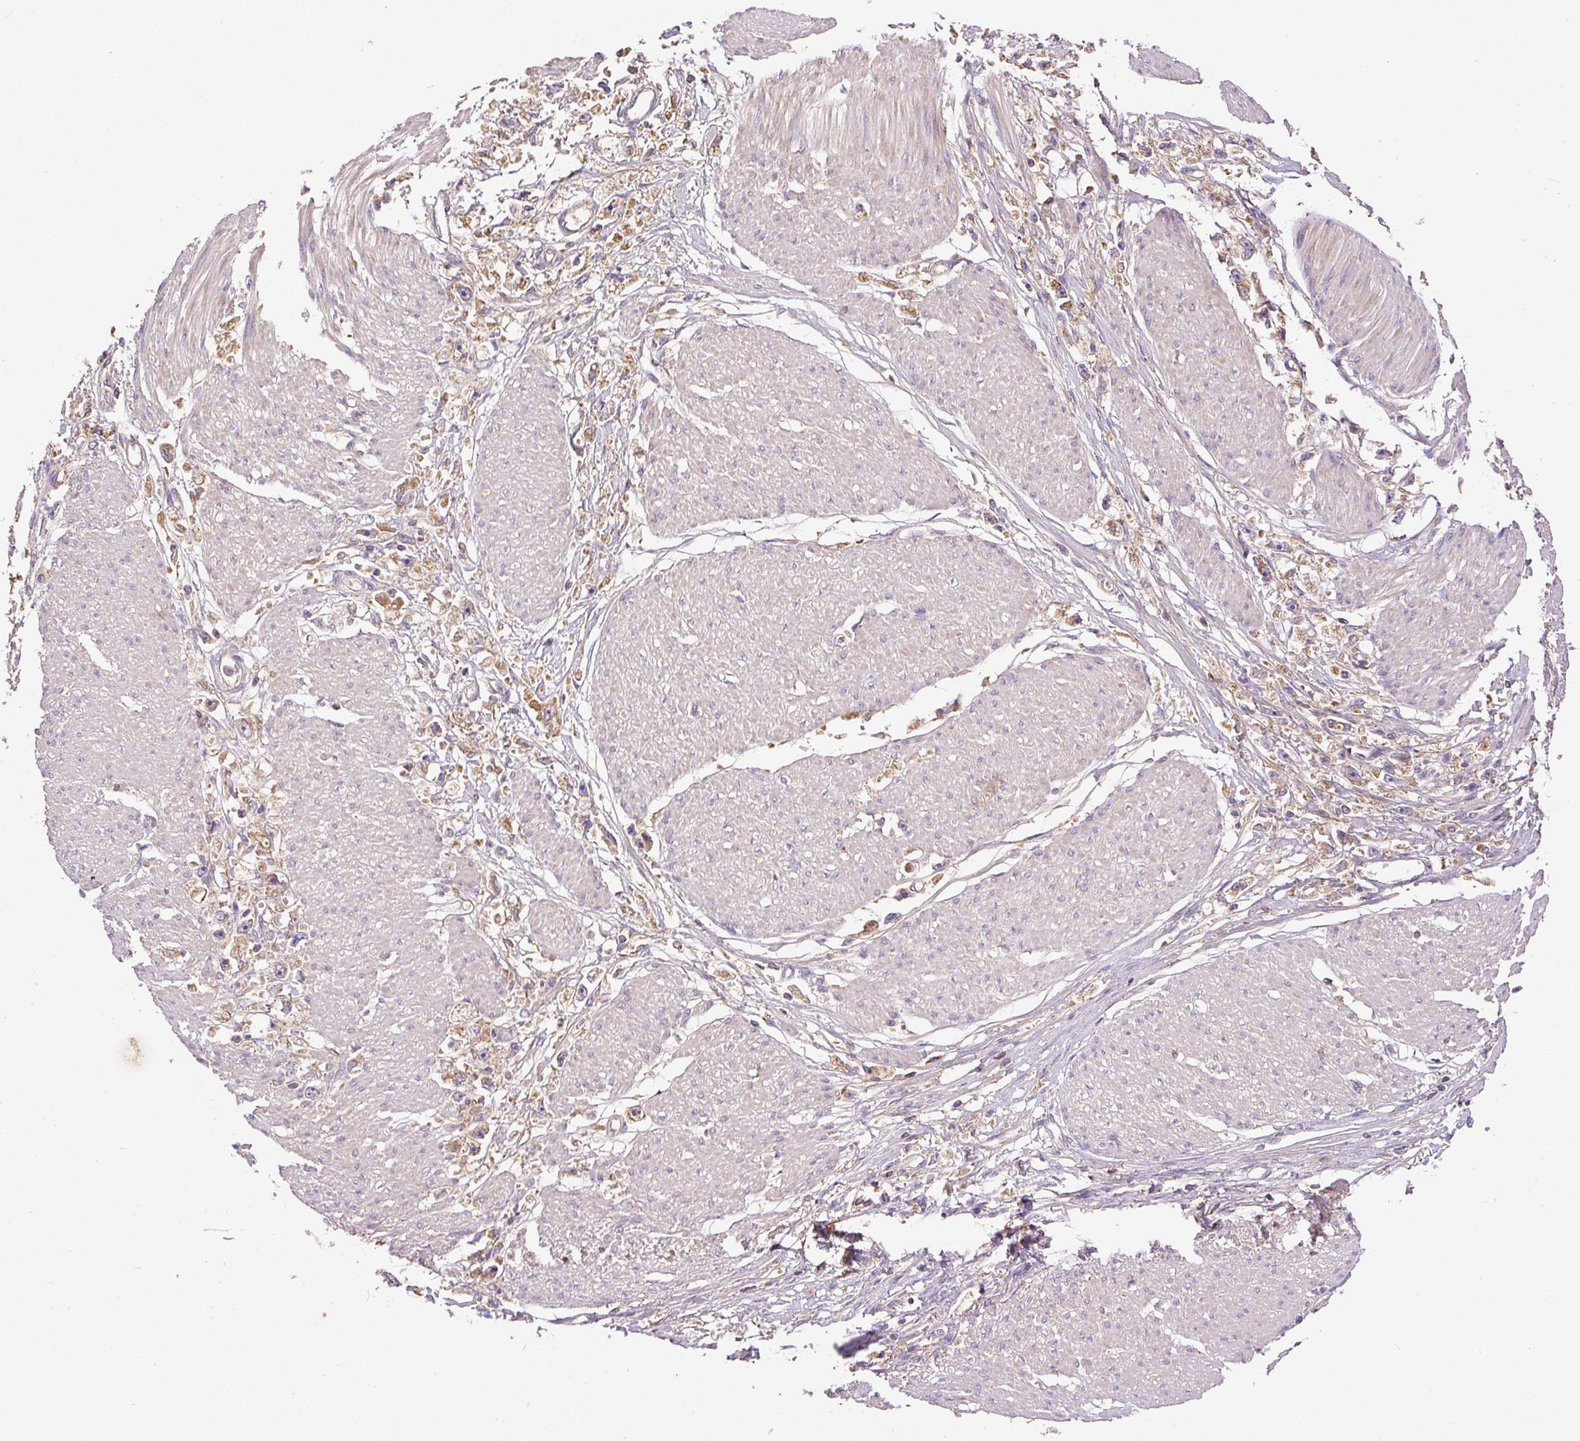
{"staining": {"intensity": "moderate", "quantity": "<25%", "location": "cytoplasmic/membranous"}, "tissue": "stomach cancer", "cell_type": "Tumor cells", "image_type": "cancer", "snomed": [{"axis": "morphology", "description": "Adenocarcinoma, NOS"}, {"axis": "topography", "description": "Stomach"}], "caption": "Stomach cancer (adenocarcinoma) stained for a protein (brown) displays moderate cytoplasmic/membranous positive positivity in about <25% of tumor cells.", "gene": "DAPK1", "patient": {"sex": "female", "age": 59}}